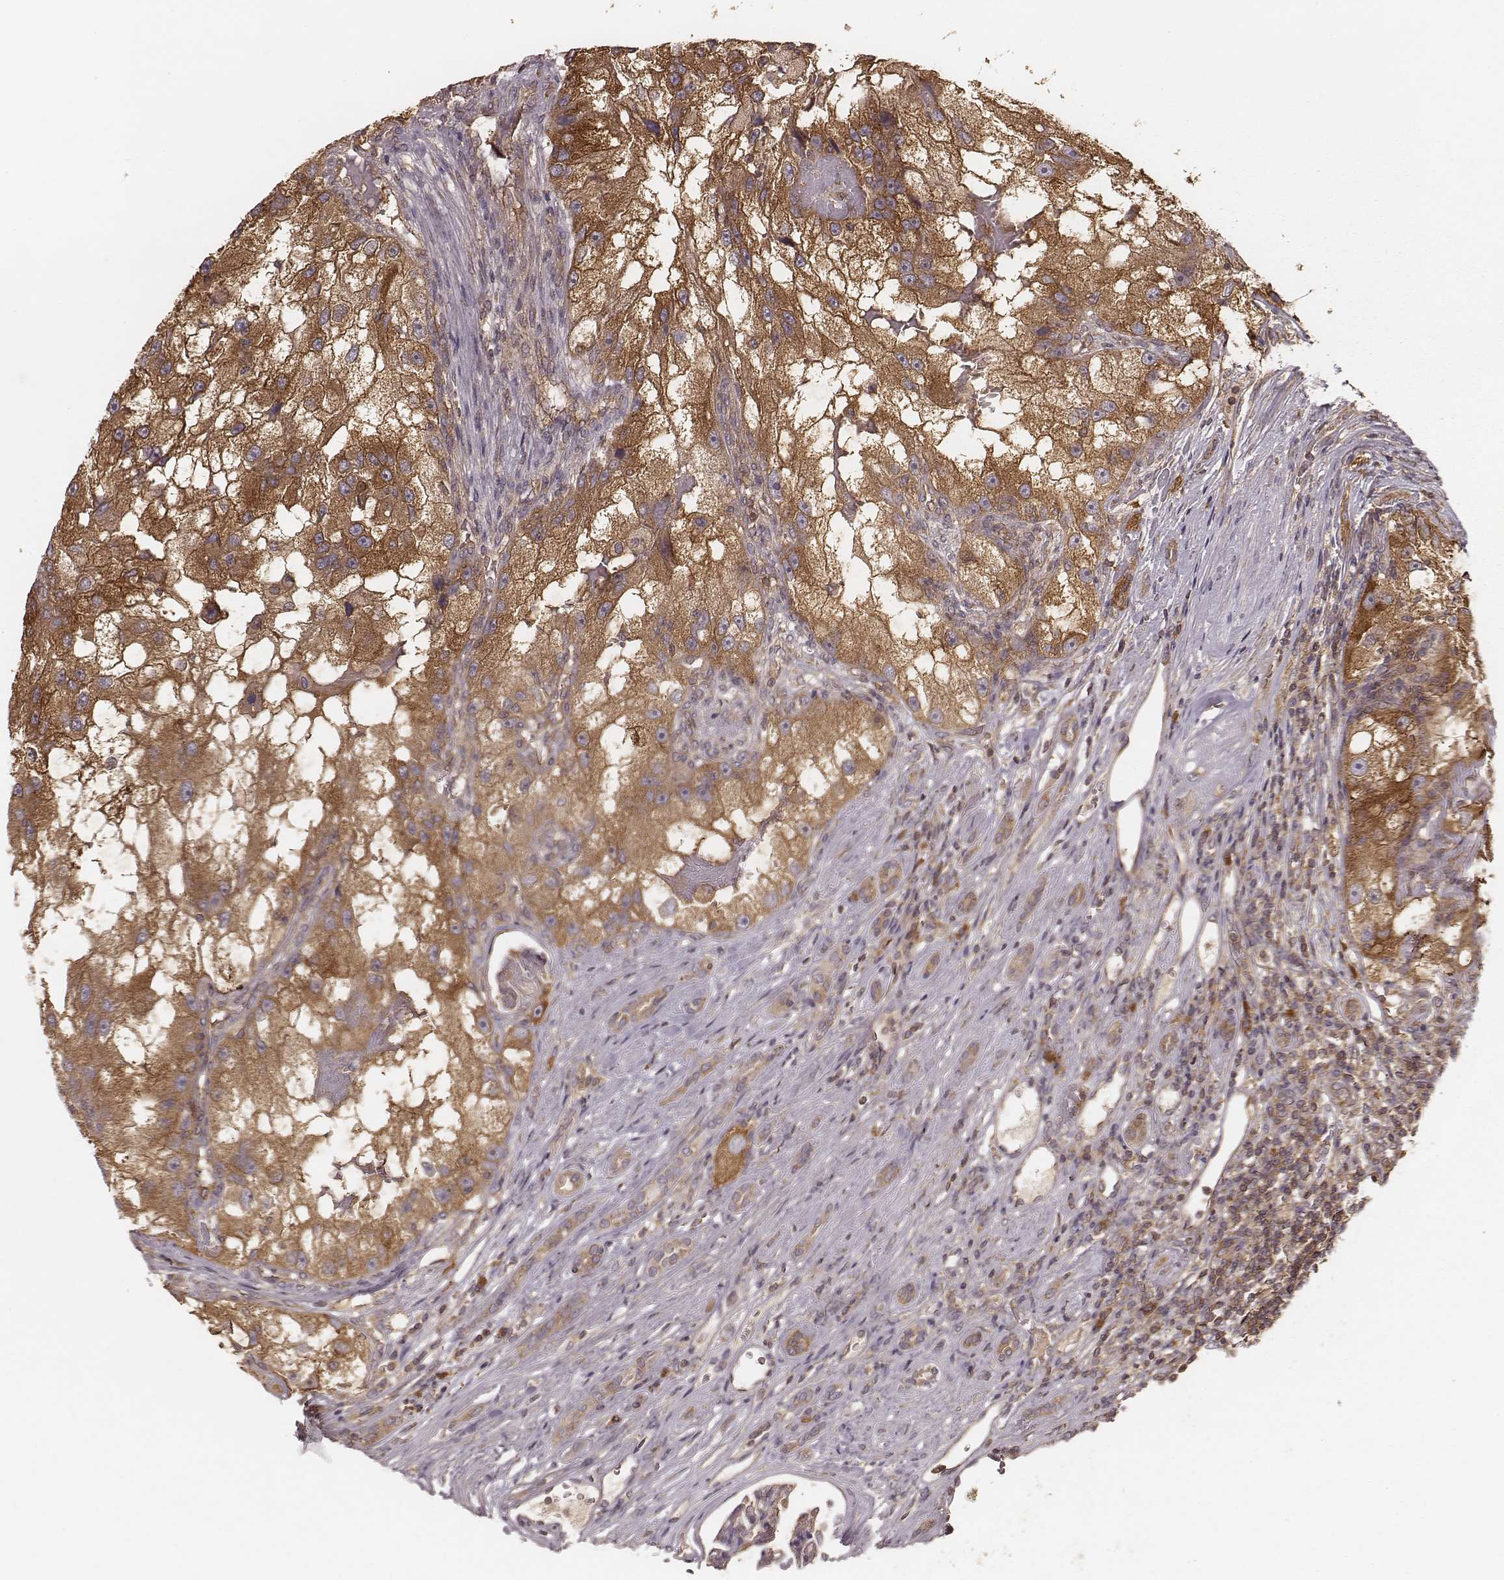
{"staining": {"intensity": "moderate", "quantity": ">75%", "location": "cytoplasmic/membranous"}, "tissue": "renal cancer", "cell_type": "Tumor cells", "image_type": "cancer", "snomed": [{"axis": "morphology", "description": "Adenocarcinoma, NOS"}, {"axis": "topography", "description": "Kidney"}], "caption": "Immunohistochemistry (IHC) image of neoplastic tissue: renal cancer stained using IHC demonstrates medium levels of moderate protein expression localized specifically in the cytoplasmic/membranous of tumor cells, appearing as a cytoplasmic/membranous brown color.", "gene": "CARS1", "patient": {"sex": "male", "age": 63}}